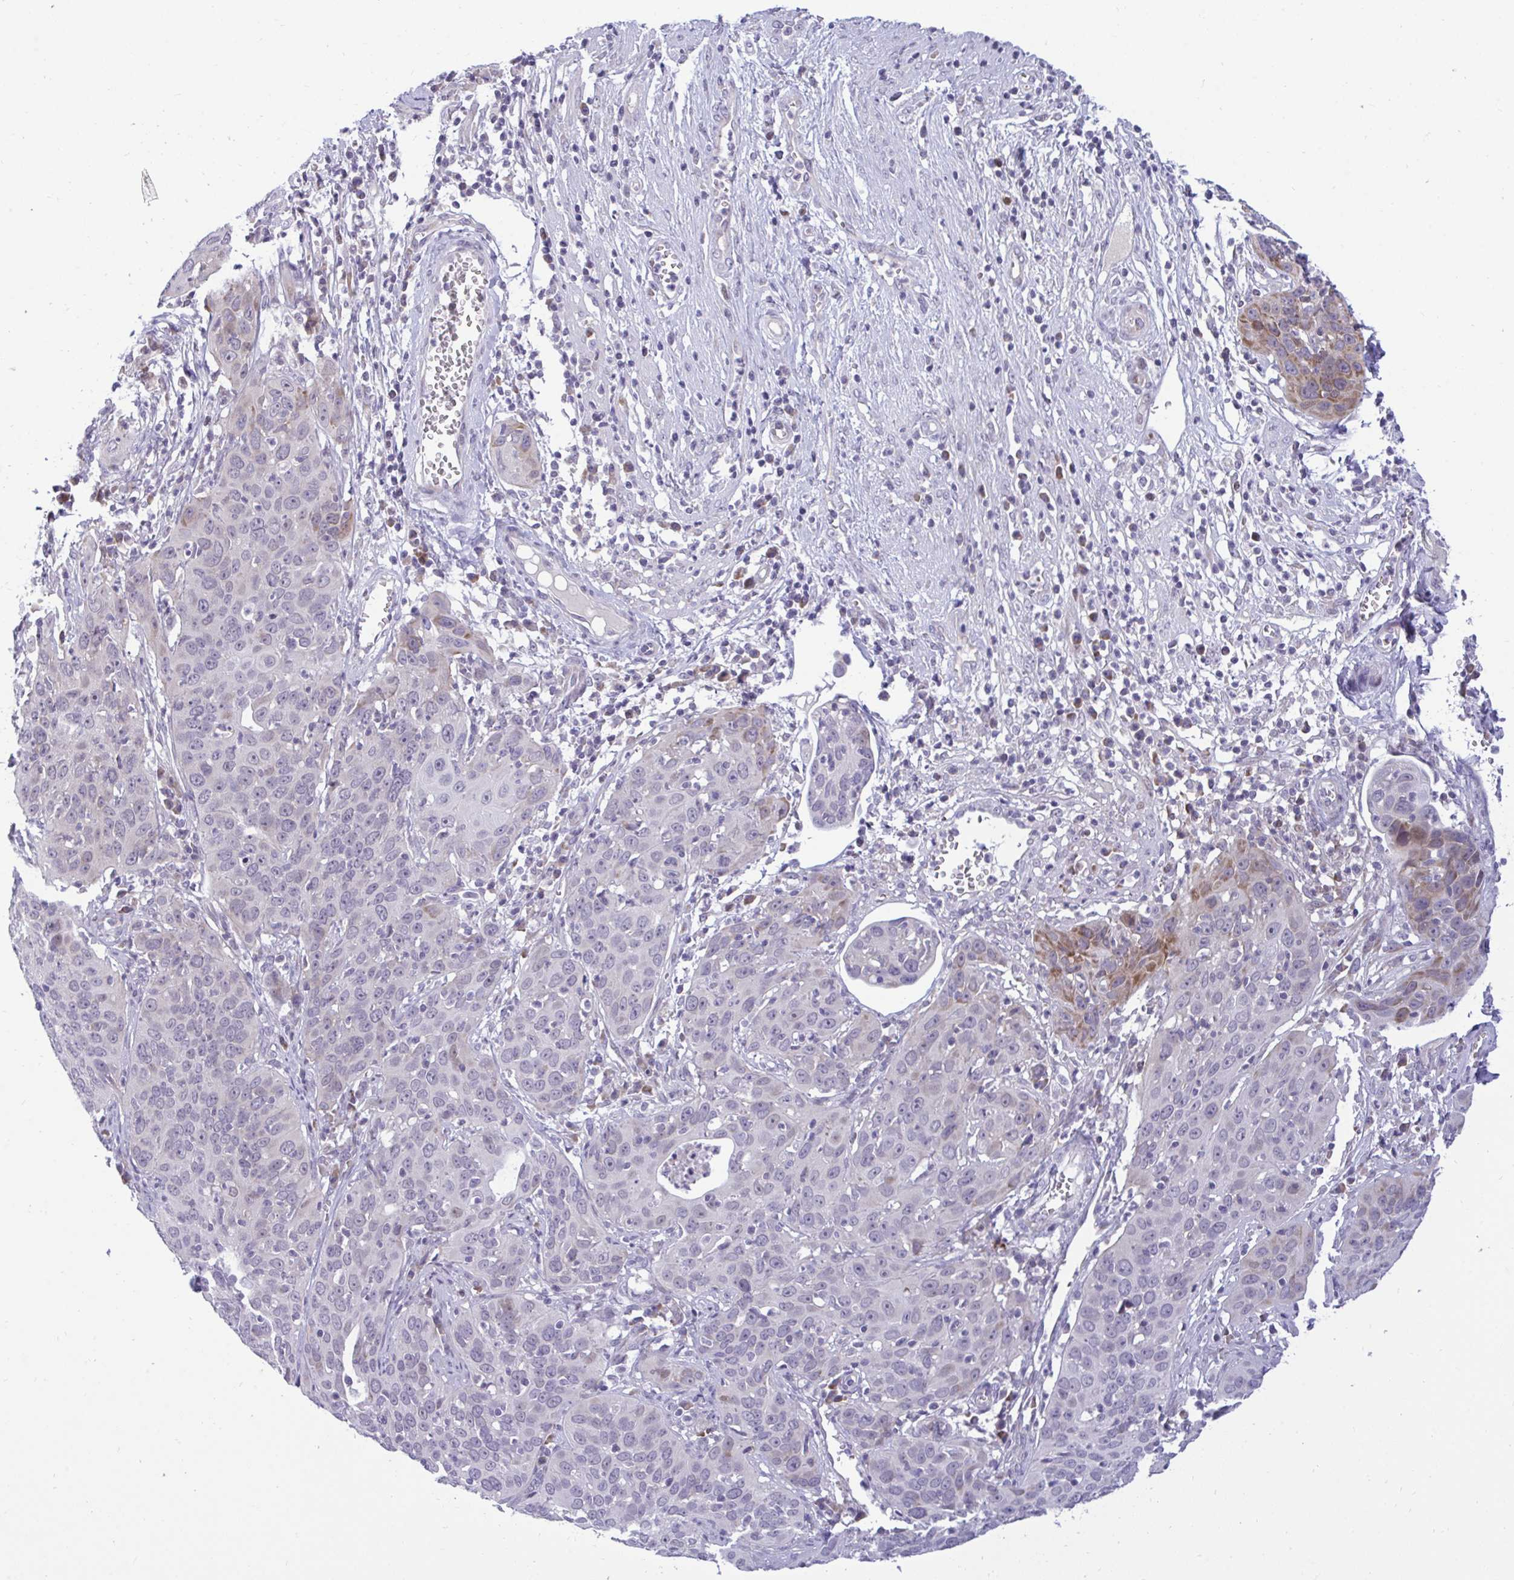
{"staining": {"intensity": "moderate", "quantity": "<25%", "location": "cytoplasmic/membranous"}, "tissue": "cervical cancer", "cell_type": "Tumor cells", "image_type": "cancer", "snomed": [{"axis": "morphology", "description": "Squamous cell carcinoma, NOS"}, {"axis": "topography", "description": "Cervix"}], "caption": "A brown stain labels moderate cytoplasmic/membranous expression of a protein in human squamous cell carcinoma (cervical) tumor cells.", "gene": "EPOP", "patient": {"sex": "female", "age": 36}}